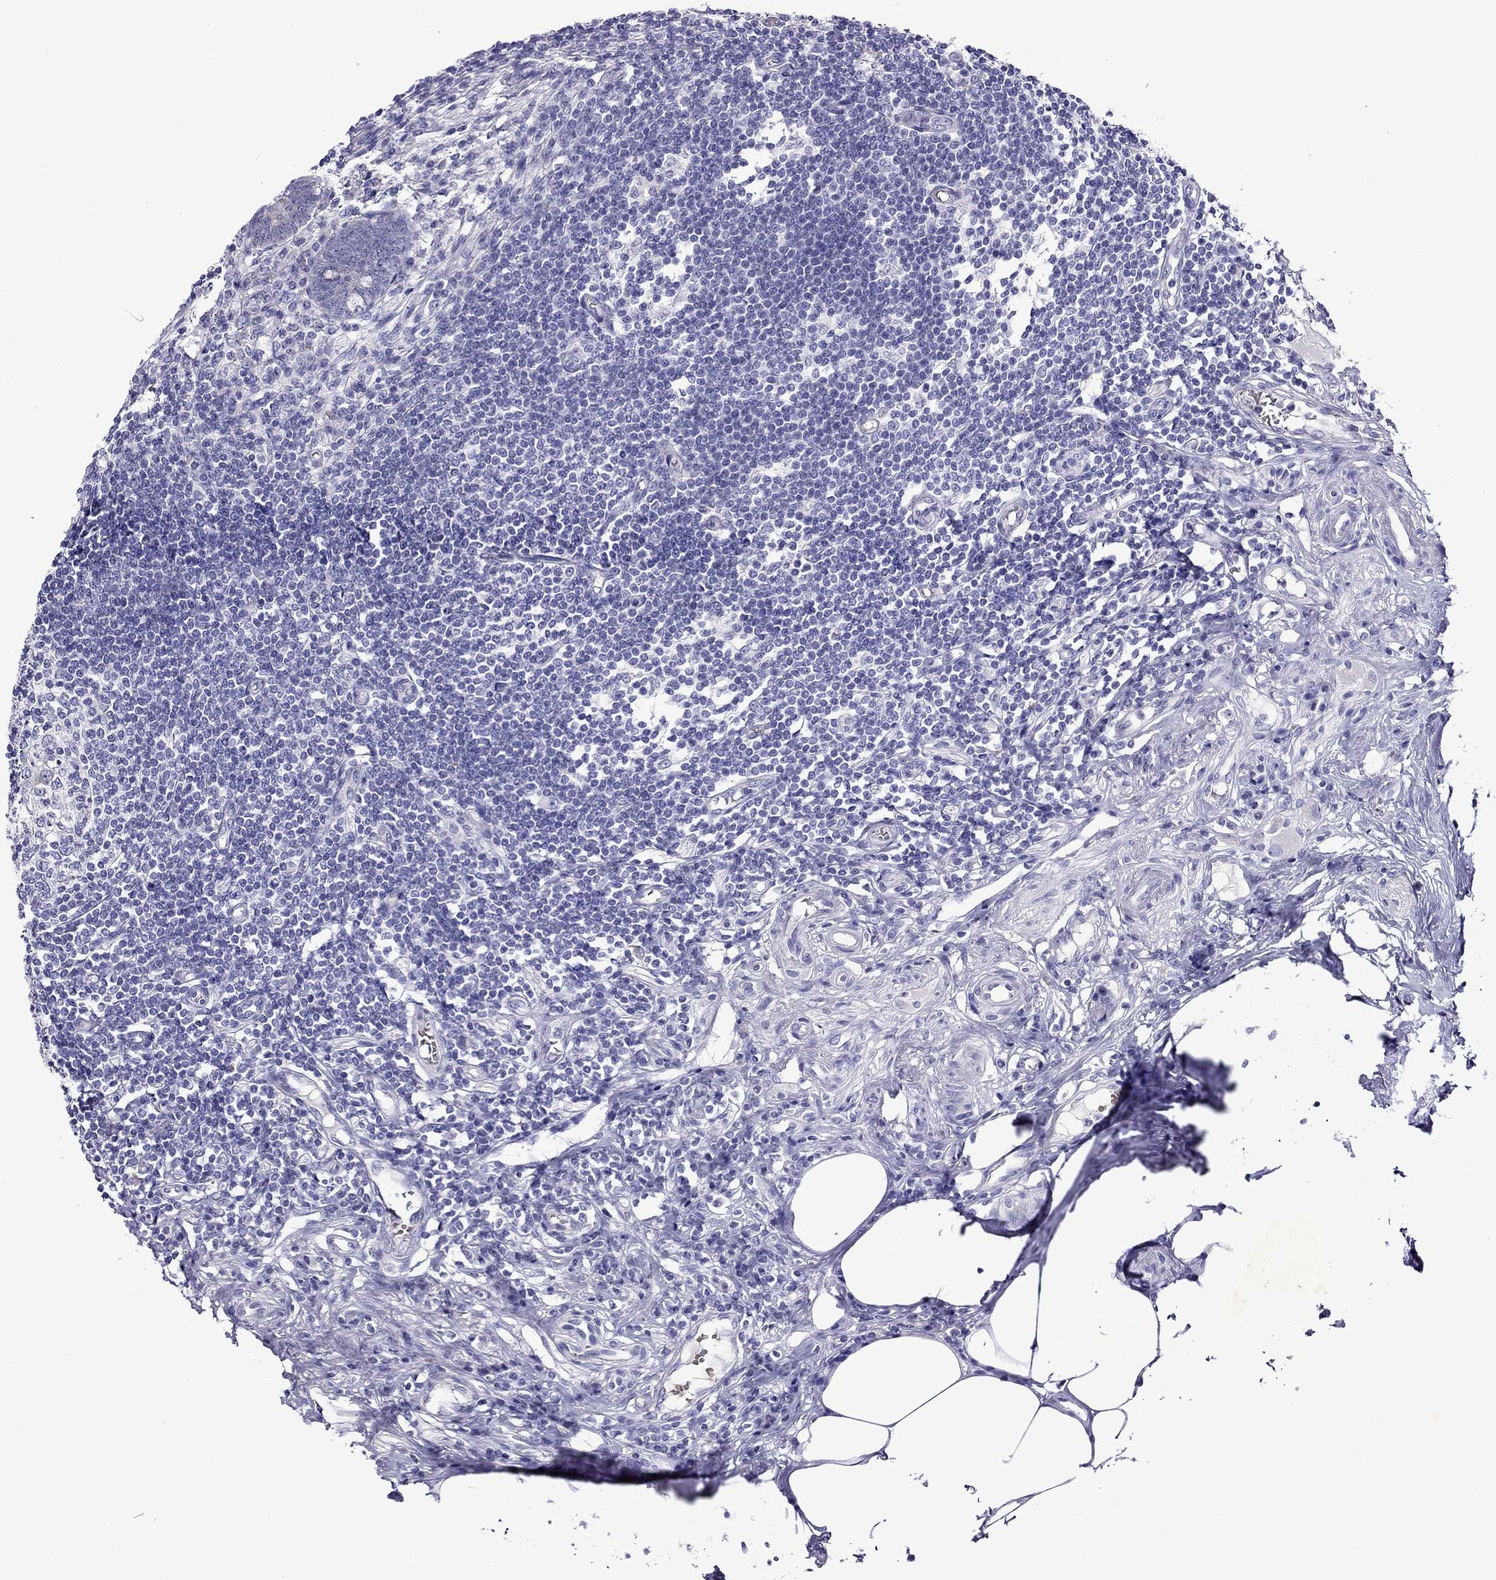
{"staining": {"intensity": "negative", "quantity": "none", "location": "none"}, "tissue": "appendix", "cell_type": "Glandular cells", "image_type": "normal", "snomed": [{"axis": "morphology", "description": "Normal tissue, NOS"}, {"axis": "topography", "description": "Appendix"}], "caption": "Glandular cells show no significant protein positivity in normal appendix. (Stains: DAB immunohistochemistry (IHC) with hematoxylin counter stain, Microscopy: brightfield microscopy at high magnification).", "gene": "TDRD1", "patient": {"sex": "female", "age": 57}}